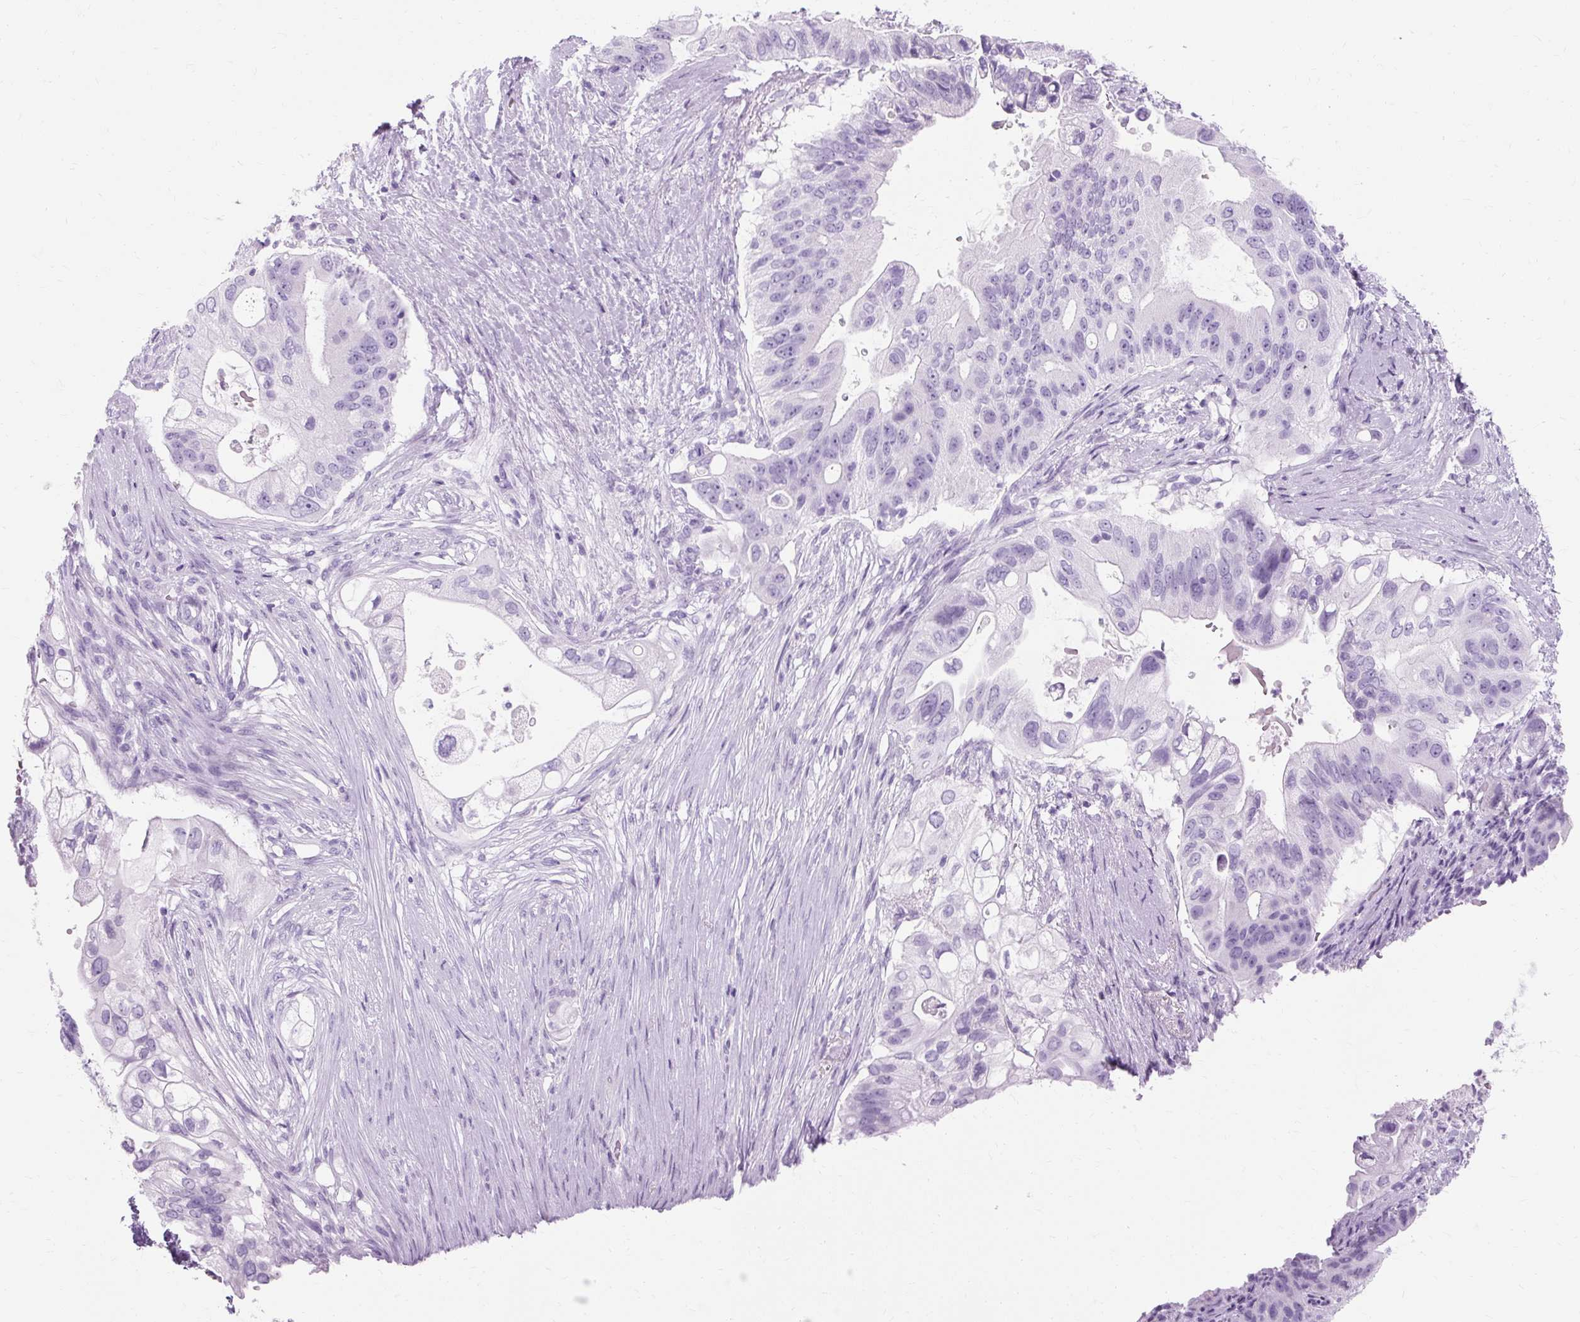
{"staining": {"intensity": "negative", "quantity": "none", "location": "none"}, "tissue": "pancreatic cancer", "cell_type": "Tumor cells", "image_type": "cancer", "snomed": [{"axis": "morphology", "description": "Adenocarcinoma, NOS"}, {"axis": "topography", "description": "Pancreas"}], "caption": "Immunohistochemical staining of pancreatic cancer displays no significant expression in tumor cells. Nuclei are stained in blue.", "gene": "TMEM89", "patient": {"sex": "female", "age": 72}}